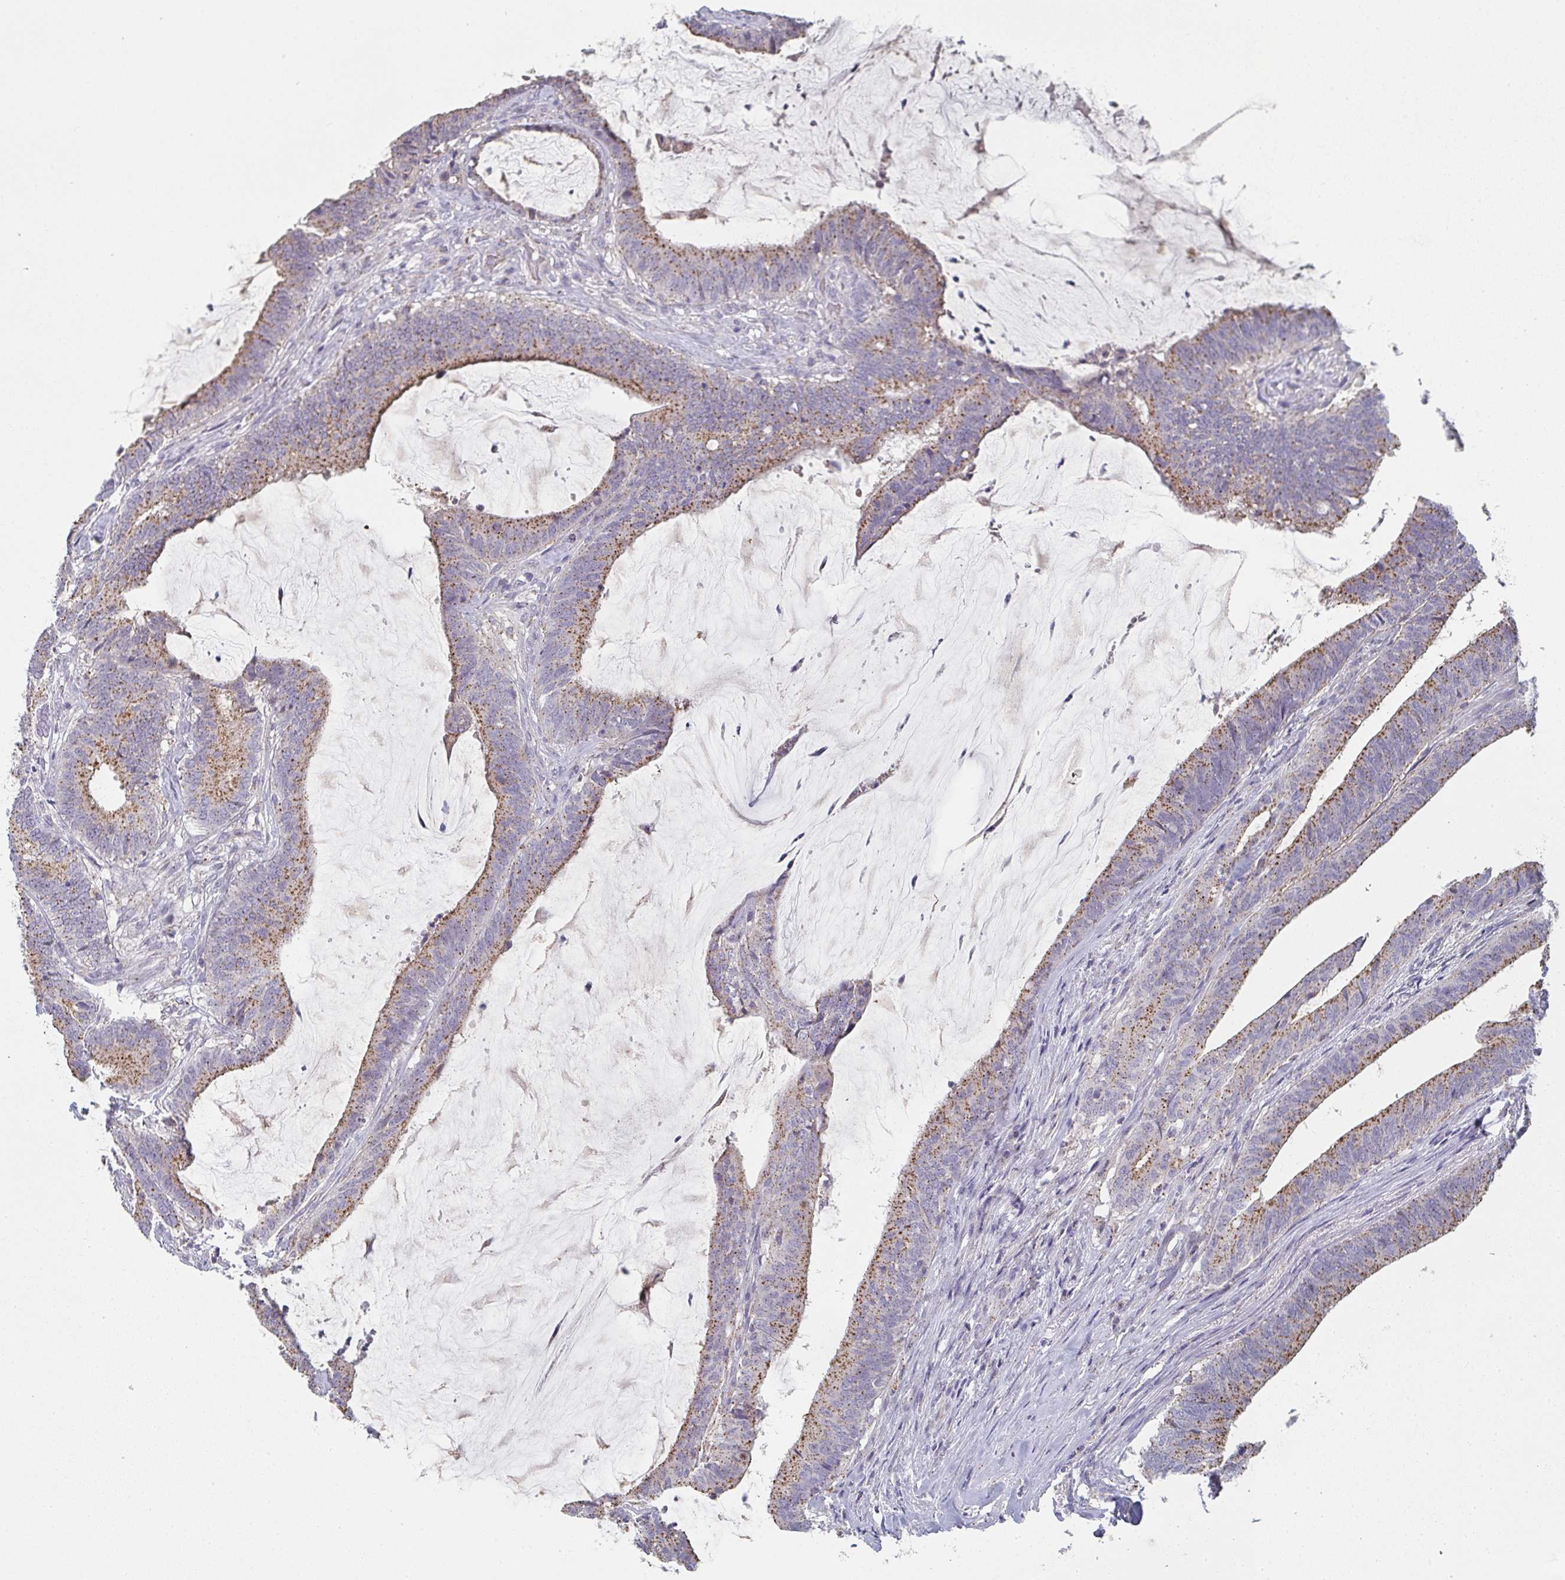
{"staining": {"intensity": "moderate", "quantity": ">75%", "location": "cytoplasmic/membranous"}, "tissue": "colorectal cancer", "cell_type": "Tumor cells", "image_type": "cancer", "snomed": [{"axis": "morphology", "description": "Adenocarcinoma, NOS"}, {"axis": "topography", "description": "Colon"}], "caption": "Immunohistochemical staining of human colorectal cancer (adenocarcinoma) shows medium levels of moderate cytoplasmic/membranous protein staining in approximately >75% of tumor cells. The staining was performed using DAB (3,3'-diaminobenzidine) to visualize the protein expression in brown, while the nuclei were stained in blue with hematoxylin (Magnification: 20x).", "gene": "CHMP5", "patient": {"sex": "female", "age": 43}}